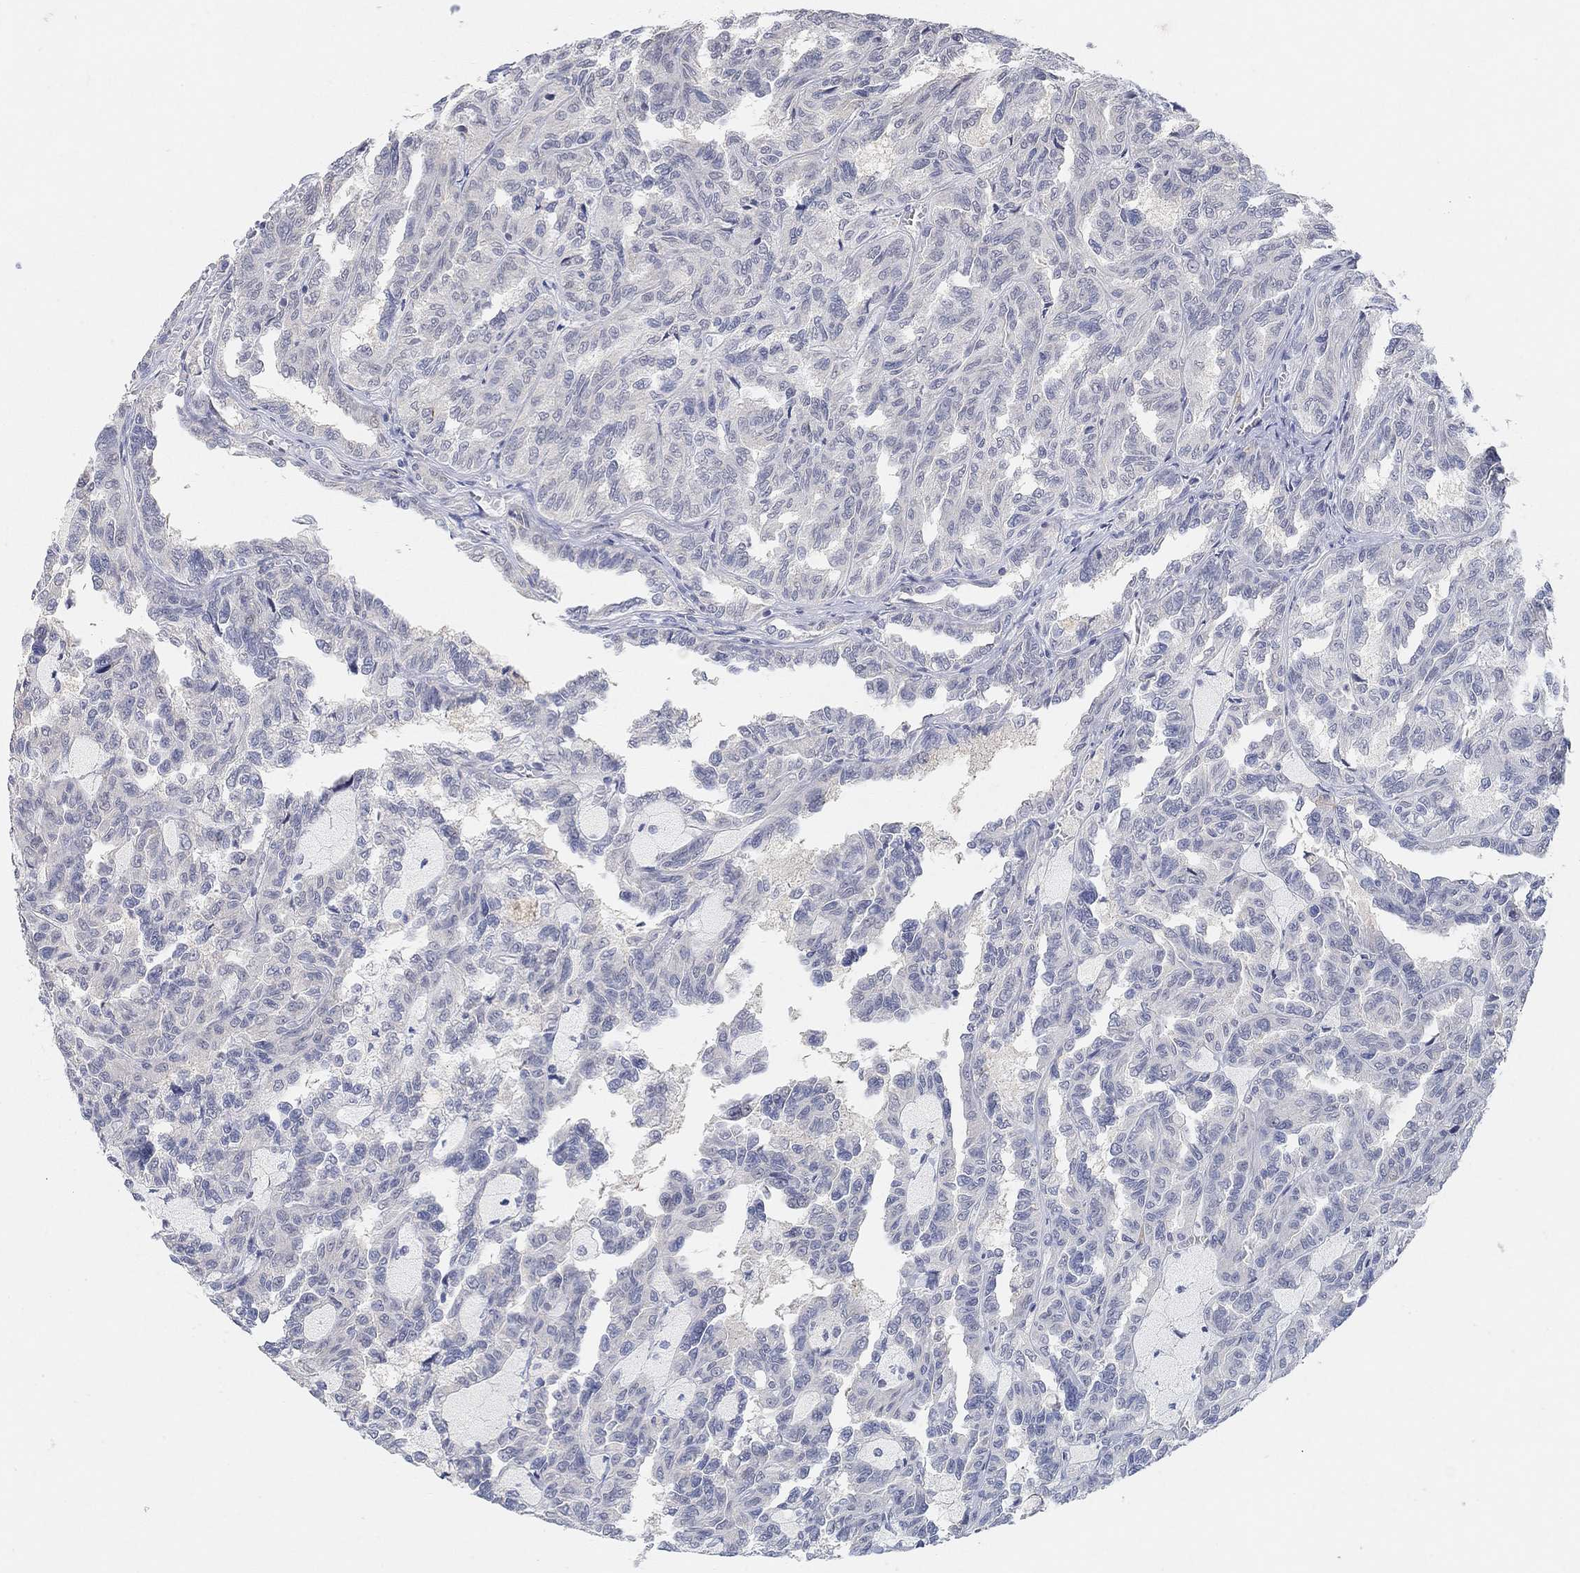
{"staining": {"intensity": "negative", "quantity": "none", "location": "none"}, "tissue": "renal cancer", "cell_type": "Tumor cells", "image_type": "cancer", "snomed": [{"axis": "morphology", "description": "Adenocarcinoma, NOS"}, {"axis": "topography", "description": "Kidney"}], "caption": "Immunohistochemistry (IHC) of human renal adenocarcinoma shows no positivity in tumor cells.", "gene": "VAT1L", "patient": {"sex": "male", "age": 79}}